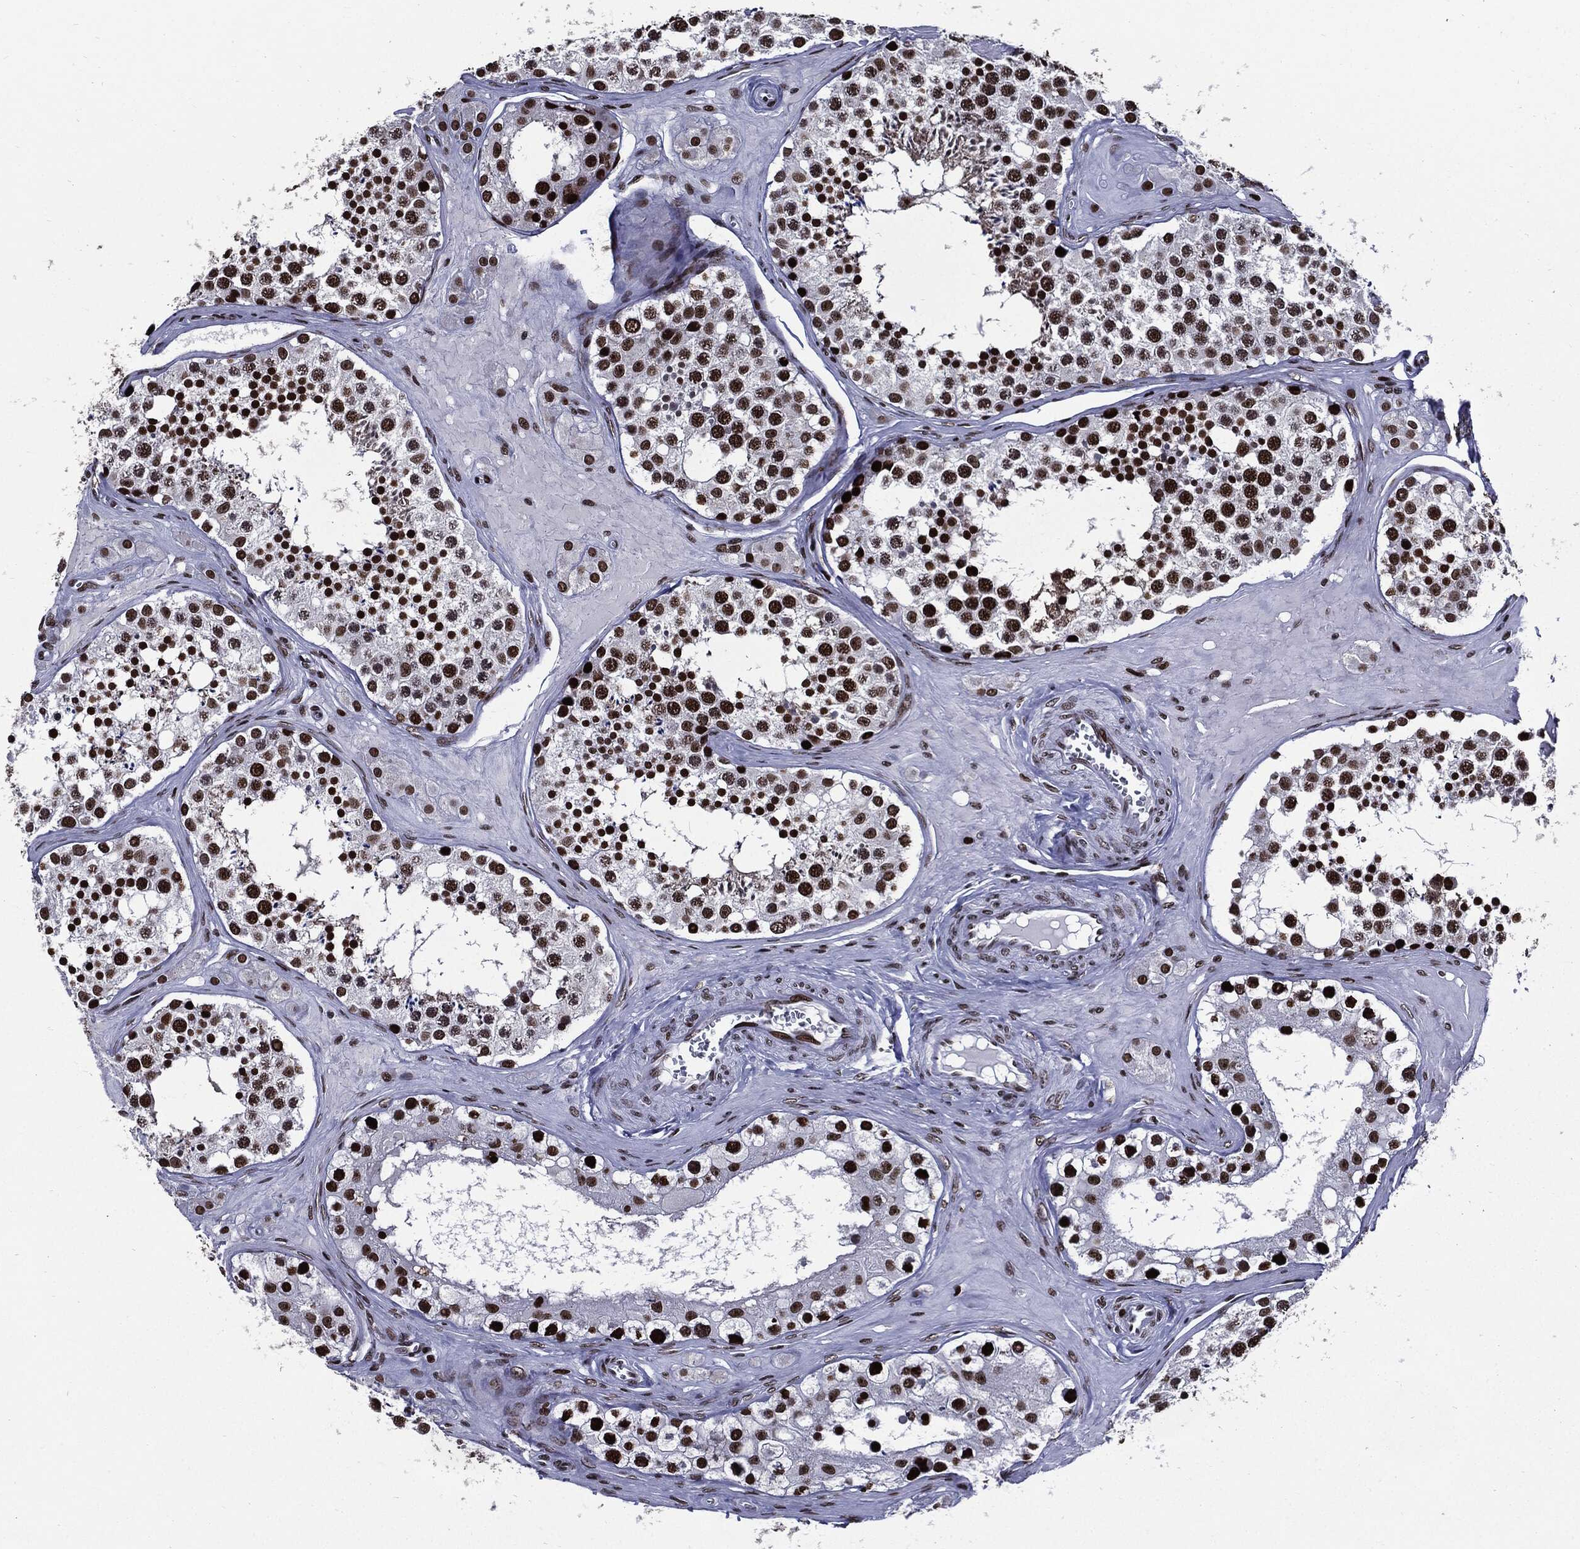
{"staining": {"intensity": "strong", "quantity": ">75%", "location": "nuclear"}, "tissue": "testis", "cell_type": "Cells in seminiferous ducts", "image_type": "normal", "snomed": [{"axis": "morphology", "description": "Normal tissue, NOS"}, {"axis": "topography", "description": "Testis"}], "caption": "DAB (3,3'-diaminobenzidine) immunohistochemical staining of unremarkable human testis demonstrates strong nuclear protein expression in about >75% of cells in seminiferous ducts. (brown staining indicates protein expression, while blue staining denotes nuclei).", "gene": "ZFP91", "patient": {"sex": "male", "age": 31}}